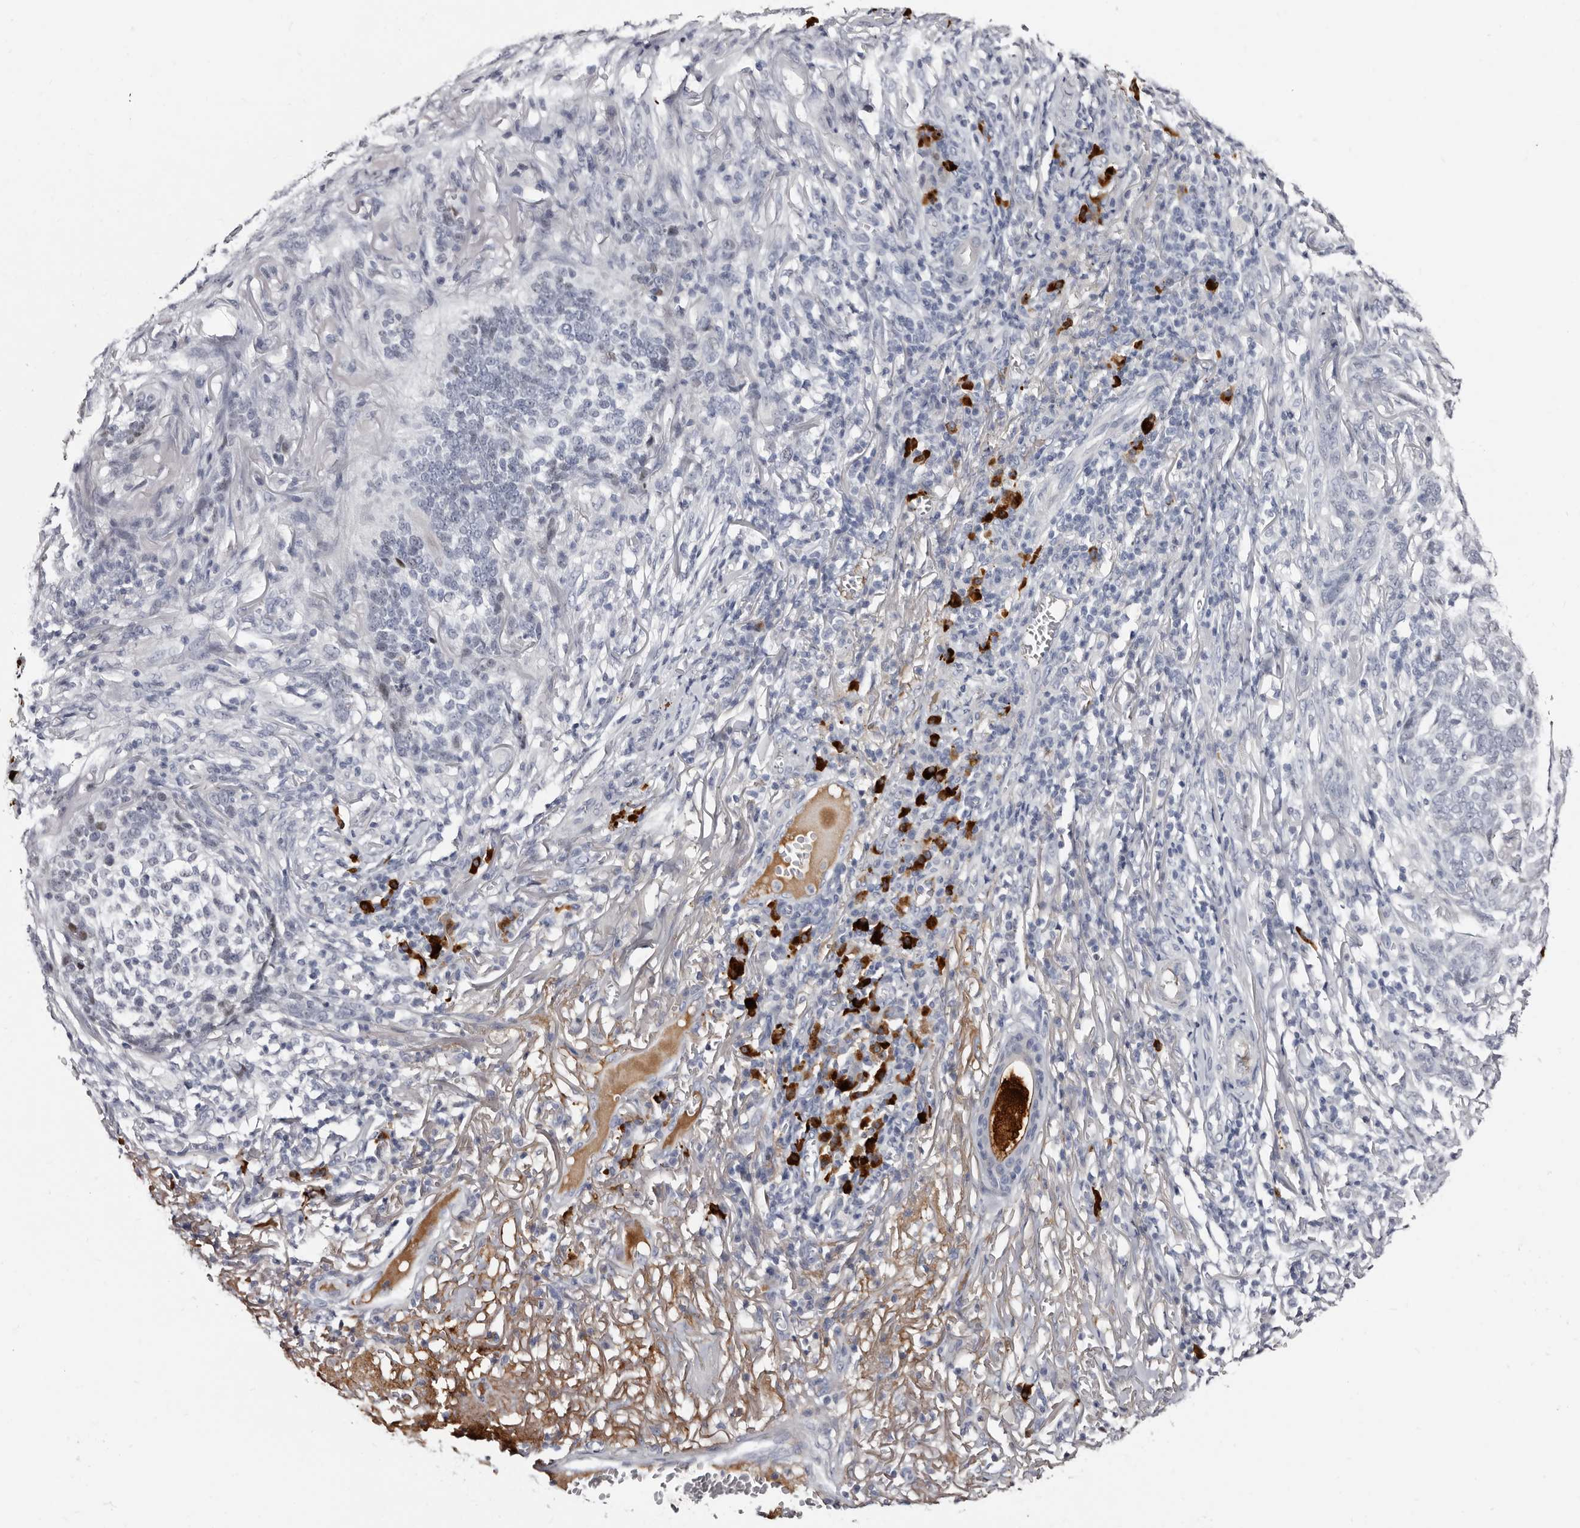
{"staining": {"intensity": "negative", "quantity": "none", "location": "none"}, "tissue": "skin cancer", "cell_type": "Tumor cells", "image_type": "cancer", "snomed": [{"axis": "morphology", "description": "Basal cell carcinoma"}, {"axis": "topography", "description": "Skin"}], "caption": "Protein analysis of skin cancer (basal cell carcinoma) exhibits no significant expression in tumor cells.", "gene": "TBC1D22B", "patient": {"sex": "male", "age": 85}}